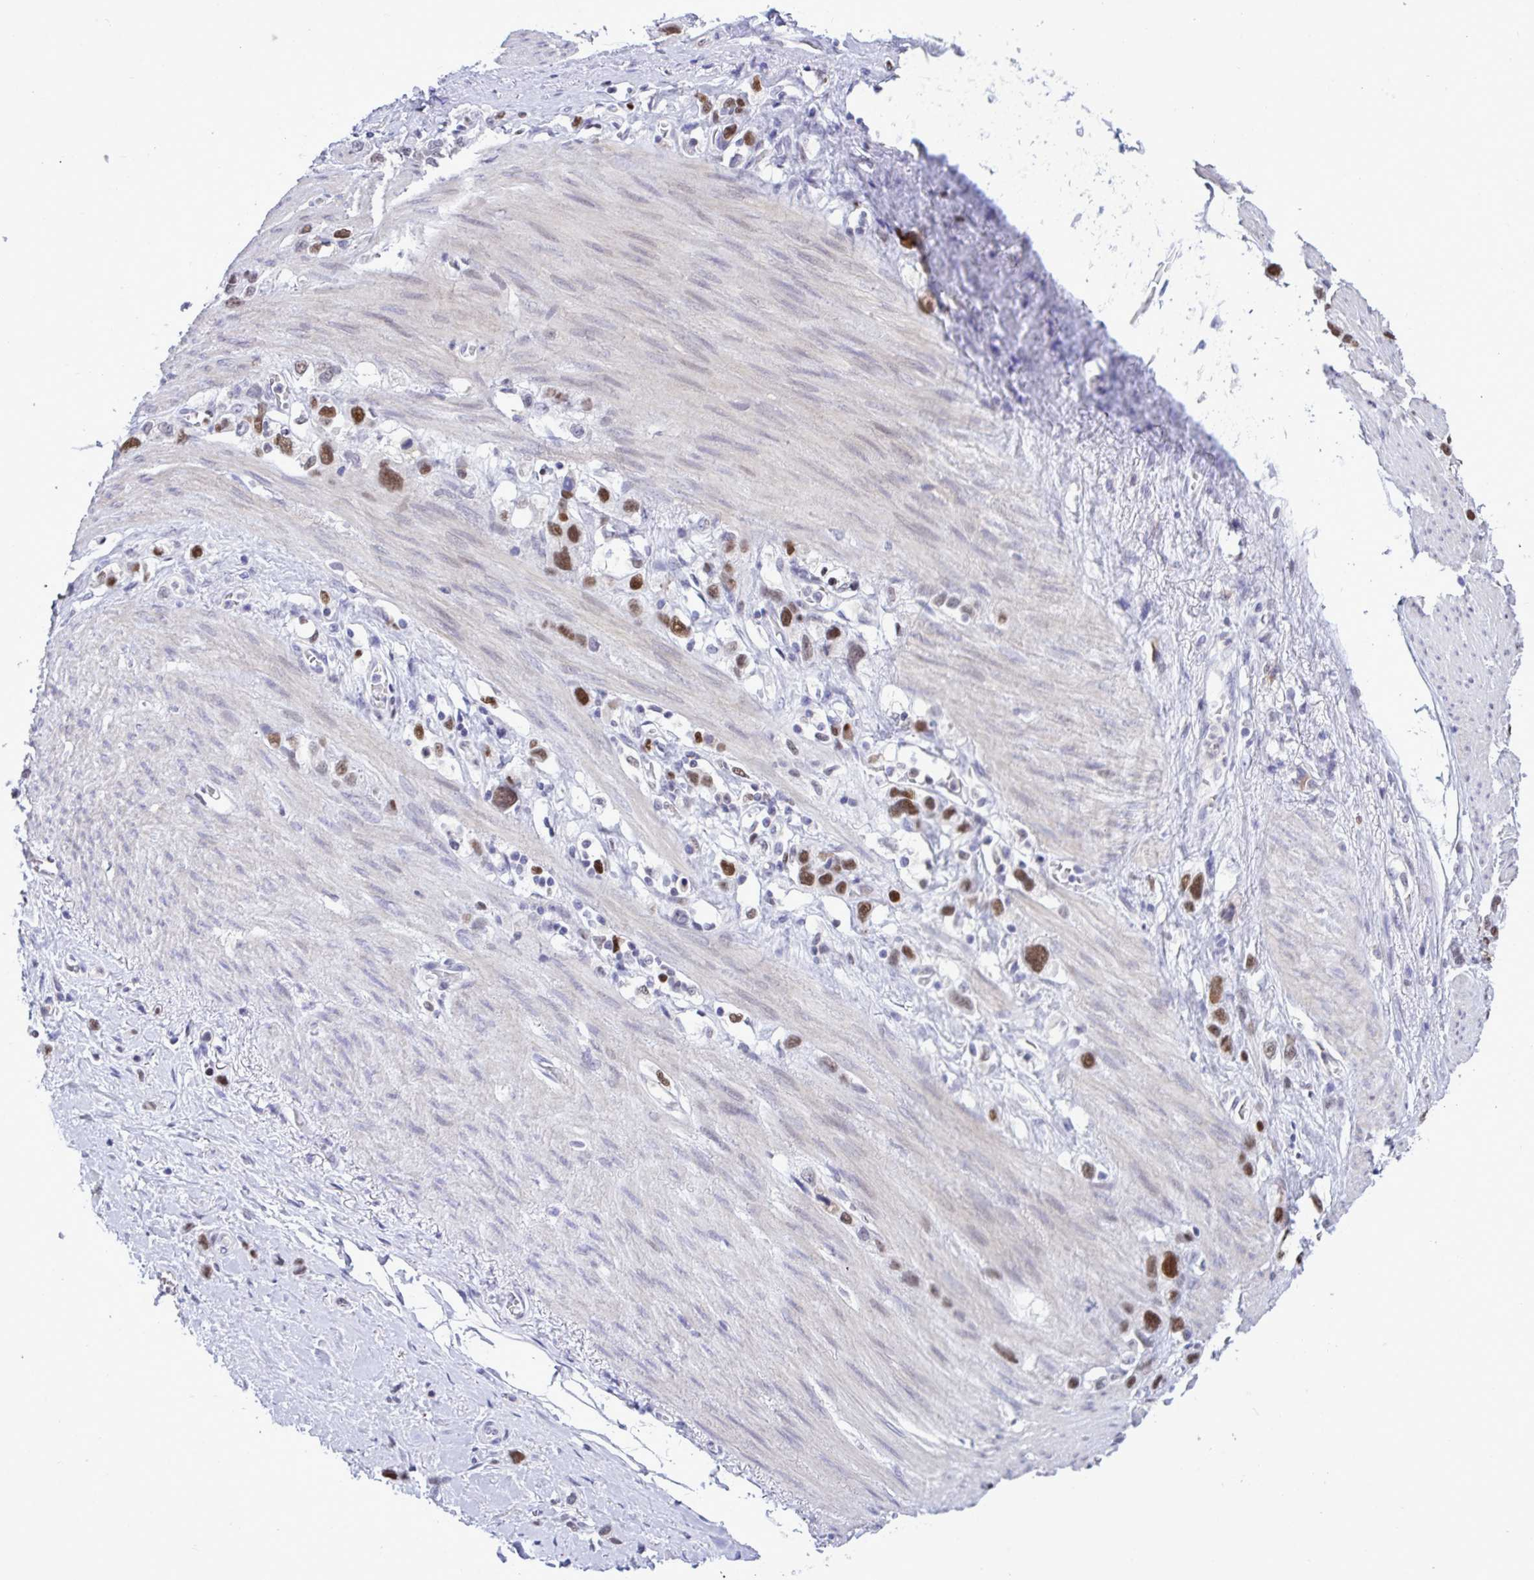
{"staining": {"intensity": "strong", "quantity": "25%-75%", "location": "nuclear"}, "tissue": "stomach cancer", "cell_type": "Tumor cells", "image_type": "cancer", "snomed": [{"axis": "morphology", "description": "Adenocarcinoma, NOS"}, {"axis": "topography", "description": "Stomach"}], "caption": "Immunohistochemistry photomicrograph of human stomach adenocarcinoma stained for a protein (brown), which demonstrates high levels of strong nuclear expression in approximately 25%-75% of tumor cells.", "gene": "C1QL2", "patient": {"sex": "female", "age": 65}}